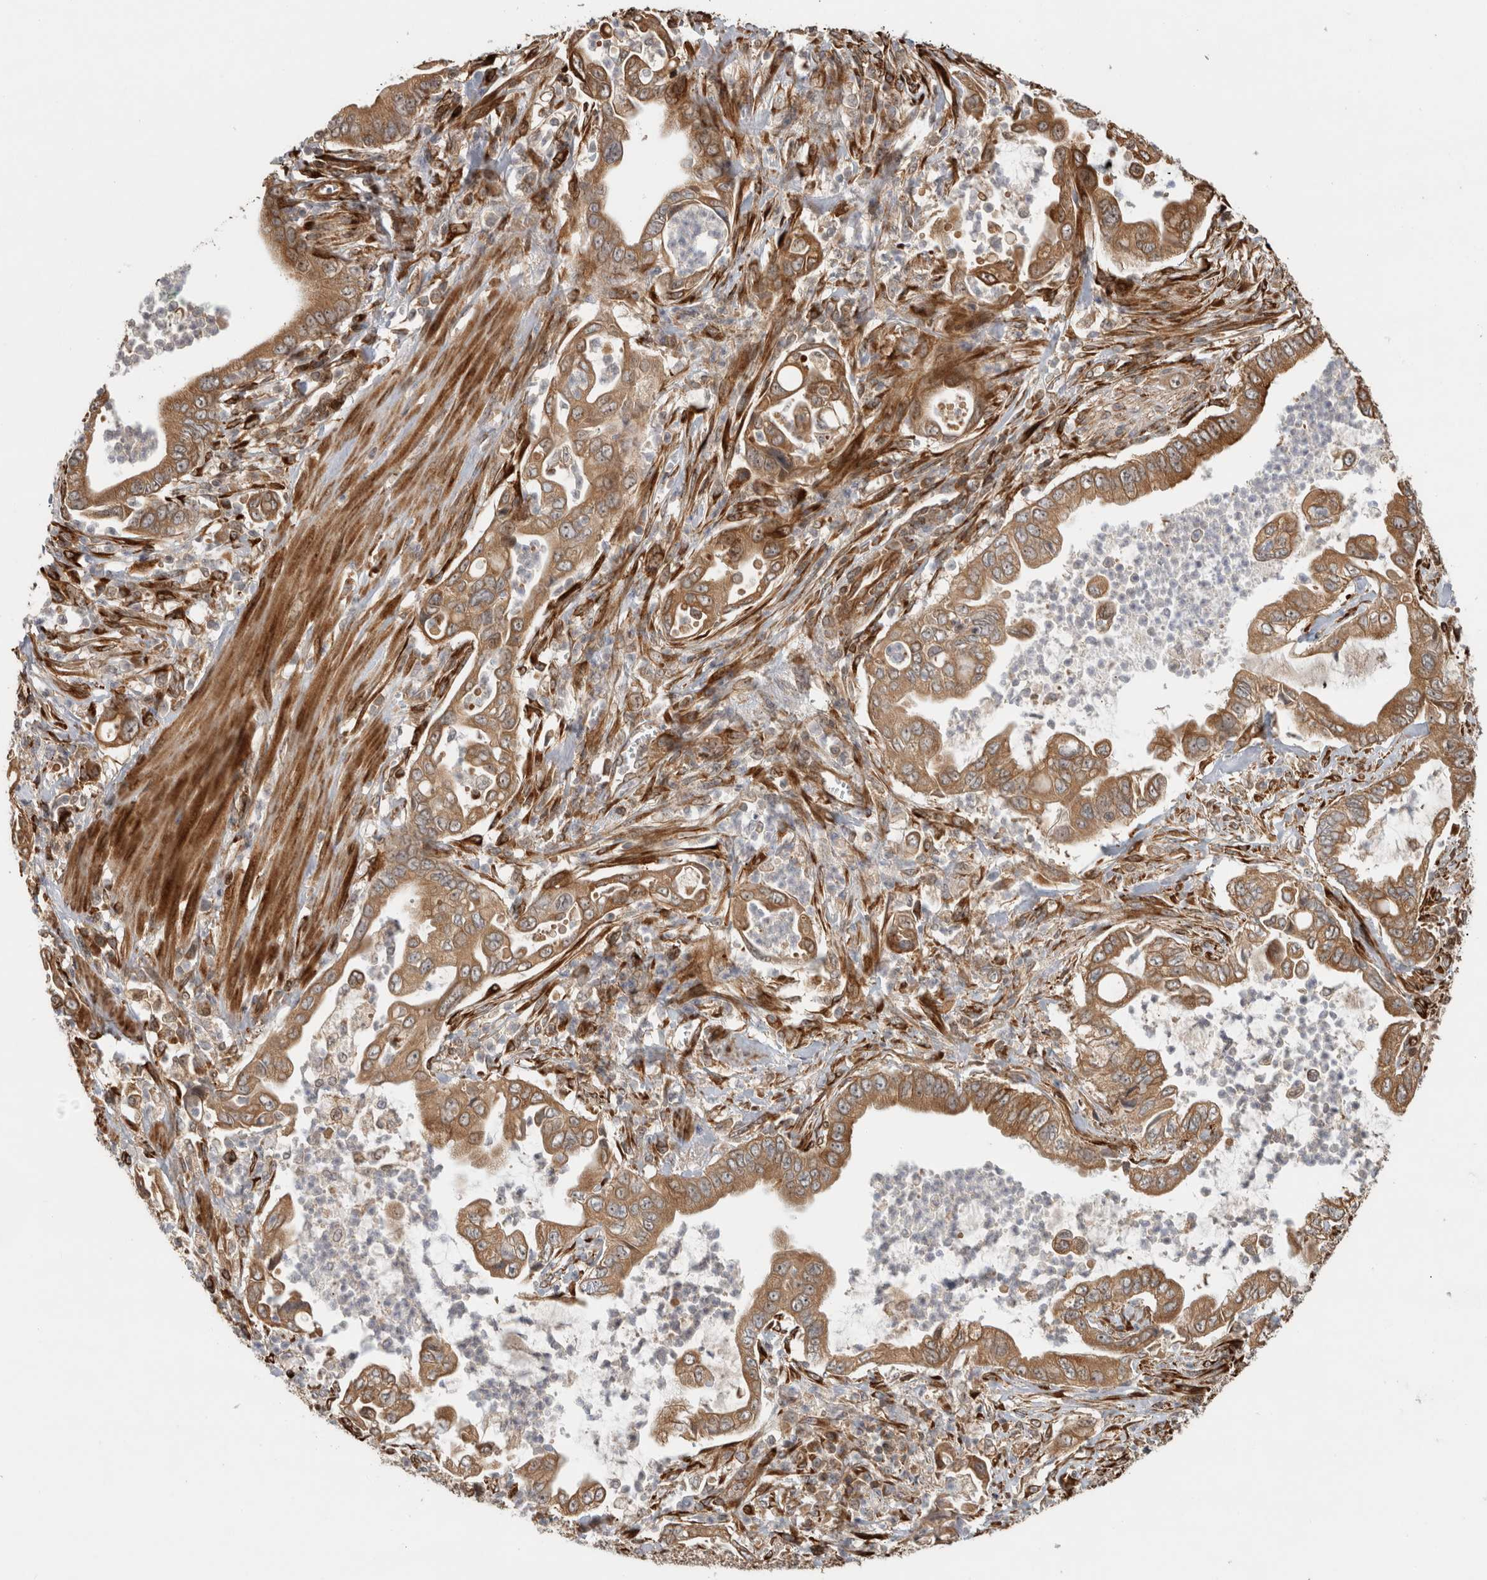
{"staining": {"intensity": "moderate", "quantity": ">75%", "location": "cytoplasmic/membranous"}, "tissue": "pancreatic cancer", "cell_type": "Tumor cells", "image_type": "cancer", "snomed": [{"axis": "morphology", "description": "Adenocarcinoma, NOS"}, {"axis": "topography", "description": "Pancreas"}], "caption": "The micrograph shows a brown stain indicating the presence of a protein in the cytoplasmic/membranous of tumor cells in pancreatic adenocarcinoma.", "gene": "TUBD1", "patient": {"sex": "male", "age": 78}}